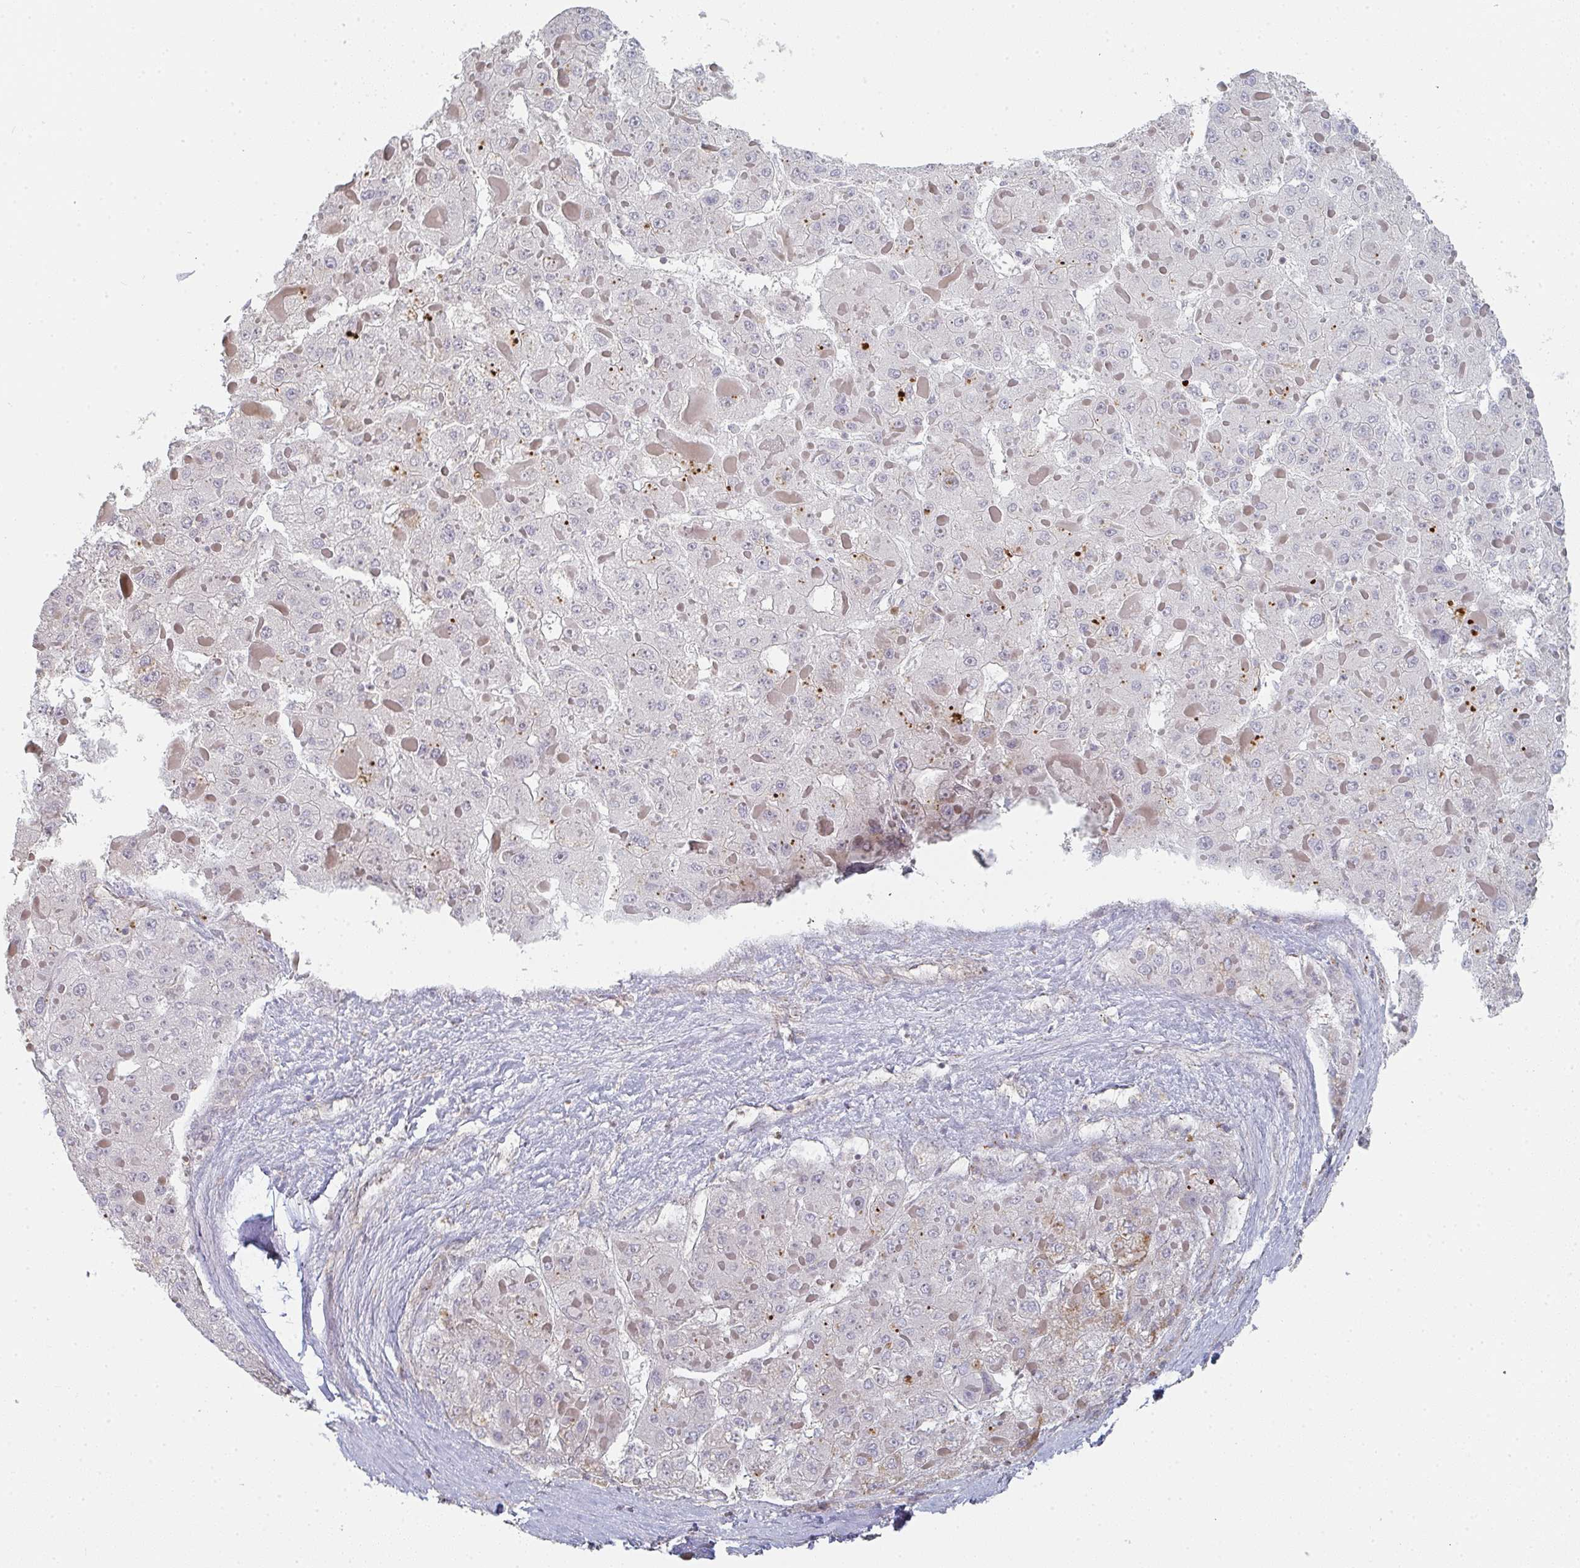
{"staining": {"intensity": "negative", "quantity": "none", "location": "none"}, "tissue": "liver cancer", "cell_type": "Tumor cells", "image_type": "cancer", "snomed": [{"axis": "morphology", "description": "Carcinoma, Hepatocellular, NOS"}, {"axis": "topography", "description": "Liver"}], "caption": "This is a image of immunohistochemistry (IHC) staining of liver cancer (hepatocellular carcinoma), which shows no positivity in tumor cells.", "gene": "ZNF526", "patient": {"sex": "female", "age": 73}}